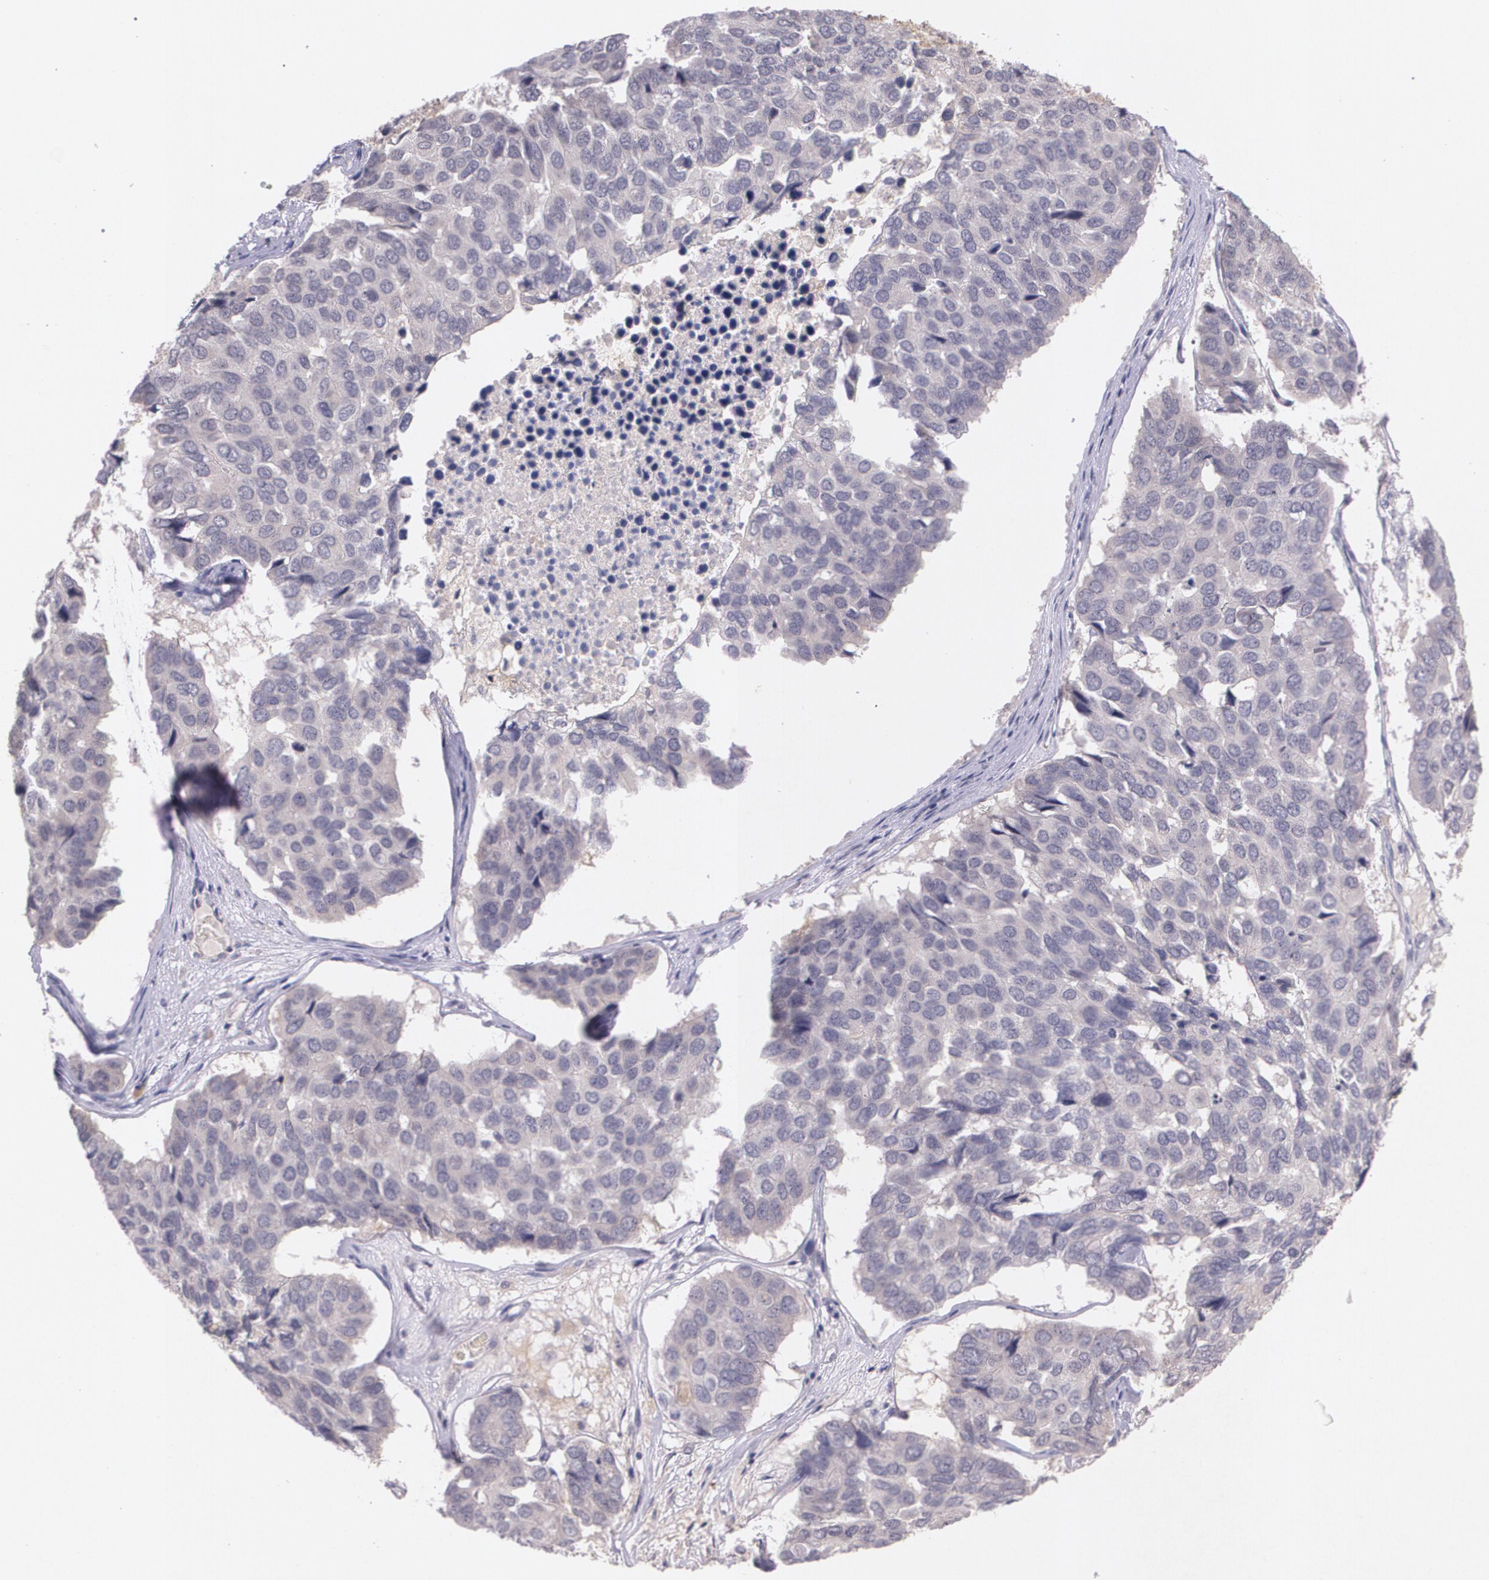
{"staining": {"intensity": "negative", "quantity": "none", "location": "none"}, "tissue": "pancreatic cancer", "cell_type": "Tumor cells", "image_type": "cancer", "snomed": [{"axis": "morphology", "description": "Adenocarcinoma, NOS"}, {"axis": "topography", "description": "Pancreas"}], "caption": "Human adenocarcinoma (pancreatic) stained for a protein using immunohistochemistry displays no positivity in tumor cells.", "gene": "TM4SF1", "patient": {"sex": "male", "age": 50}}